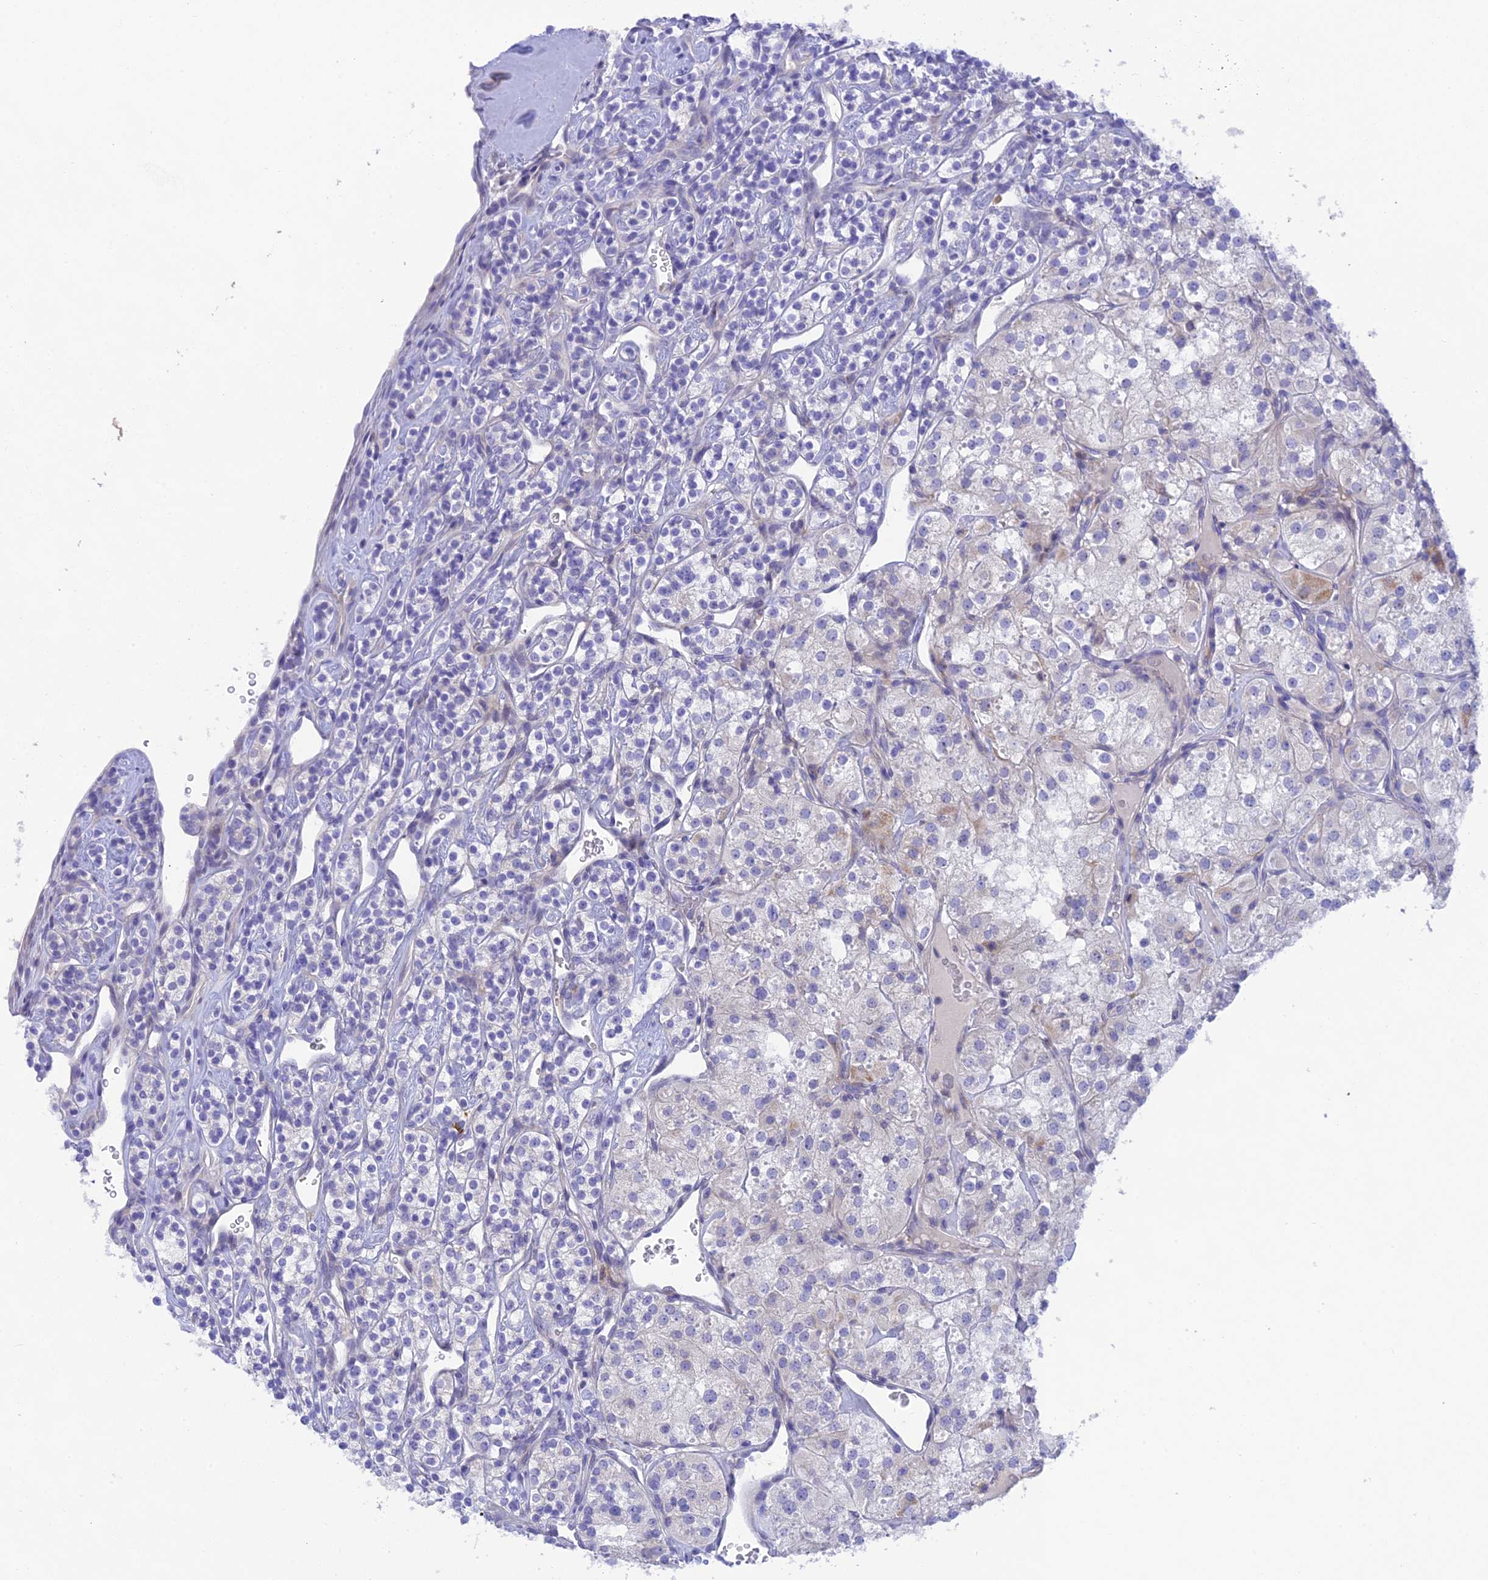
{"staining": {"intensity": "negative", "quantity": "none", "location": "none"}, "tissue": "renal cancer", "cell_type": "Tumor cells", "image_type": "cancer", "snomed": [{"axis": "morphology", "description": "Adenocarcinoma, NOS"}, {"axis": "topography", "description": "Kidney"}], "caption": "An immunohistochemistry photomicrograph of renal adenocarcinoma is shown. There is no staining in tumor cells of renal adenocarcinoma.", "gene": "BMT2", "patient": {"sex": "male", "age": 77}}